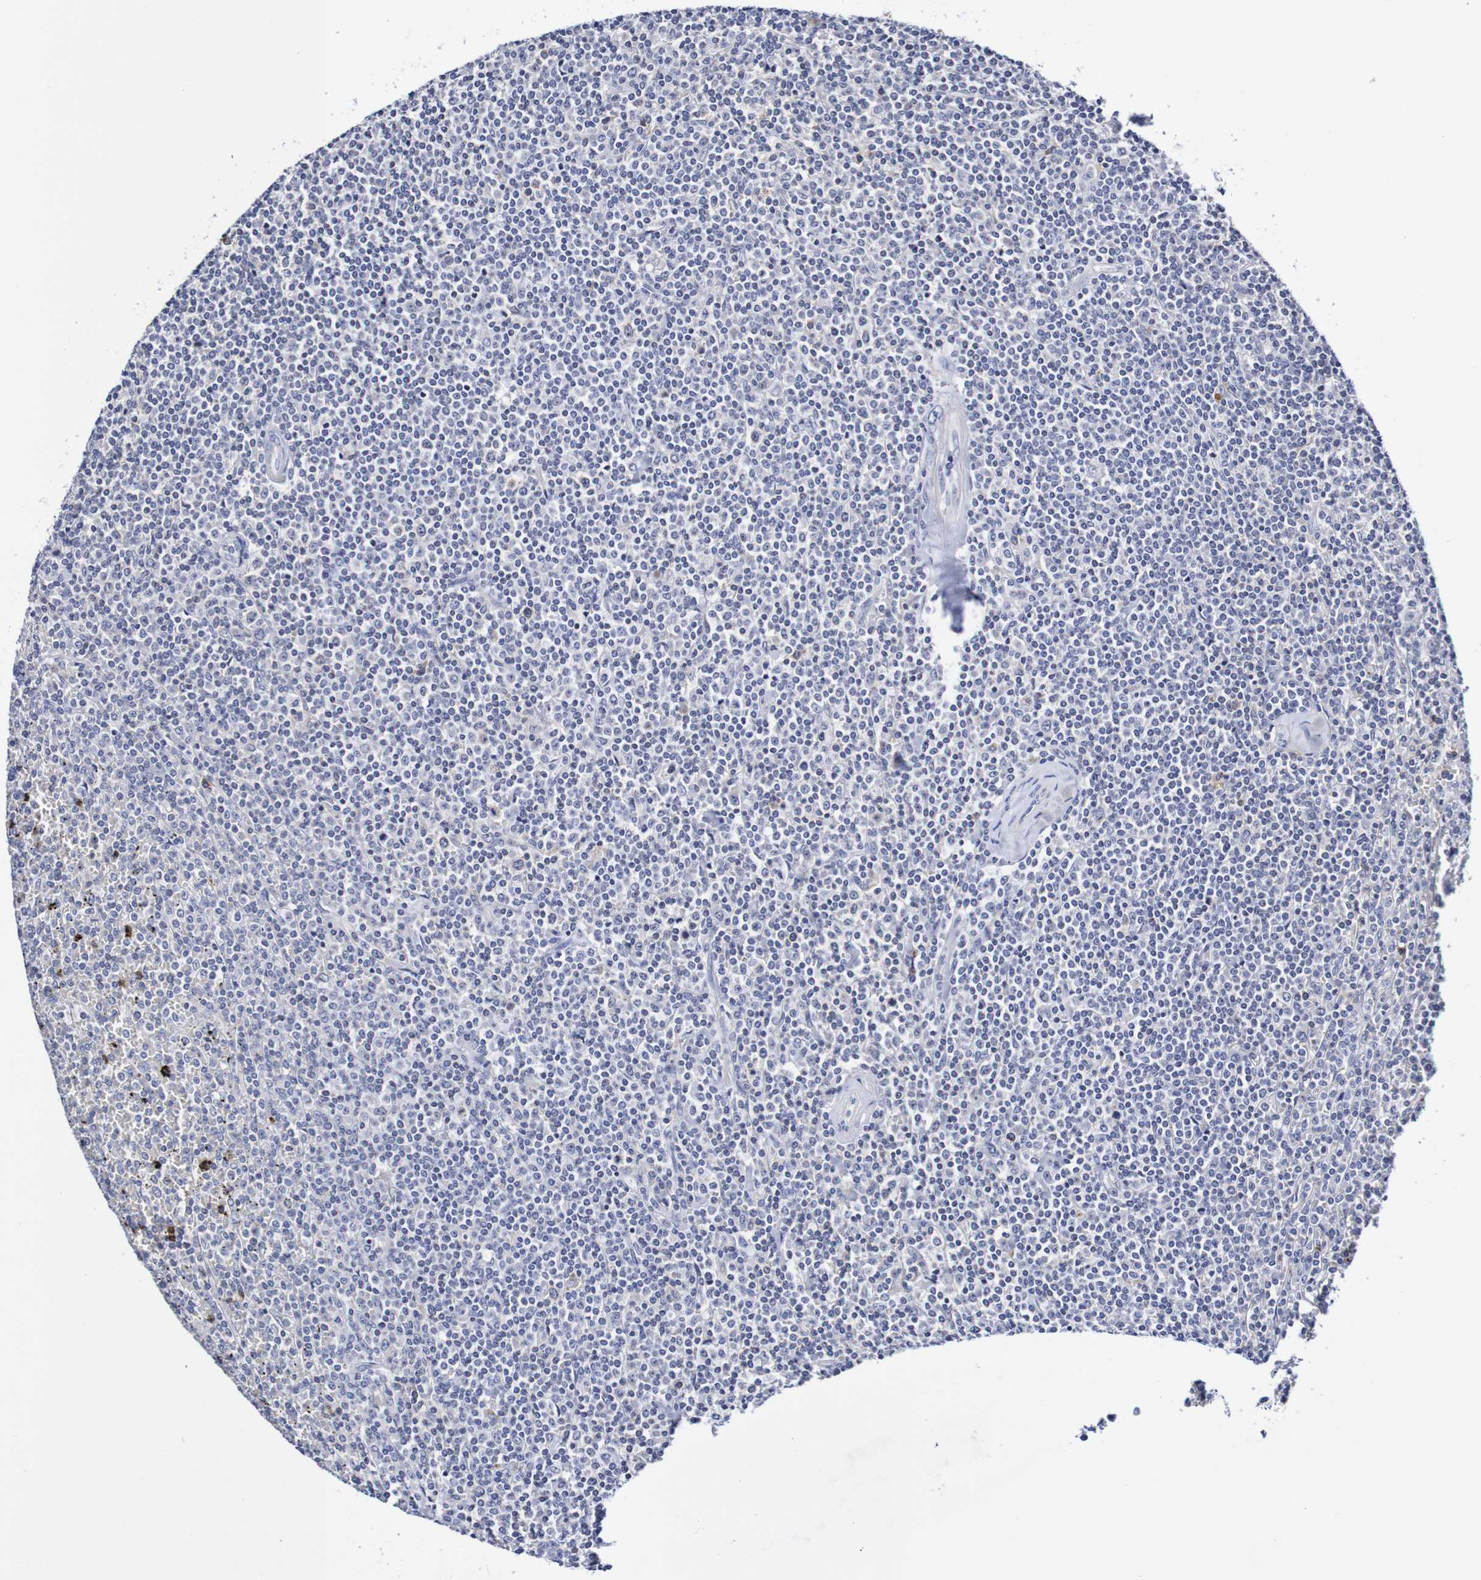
{"staining": {"intensity": "negative", "quantity": "none", "location": "none"}, "tissue": "lymphoma", "cell_type": "Tumor cells", "image_type": "cancer", "snomed": [{"axis": "morphology", "description": "Malignant lymphoma, non-Hodgkin's type, Low grade"}, {"axis": "topography", "description": "Spleen"}], "caption": "Tumor cells show no significant protein staining in low-grade malignant lymphoma, non-Hodgkin's type.", "gene": "ACVR1C", "patient": {"sex": "female", "age": 19}}